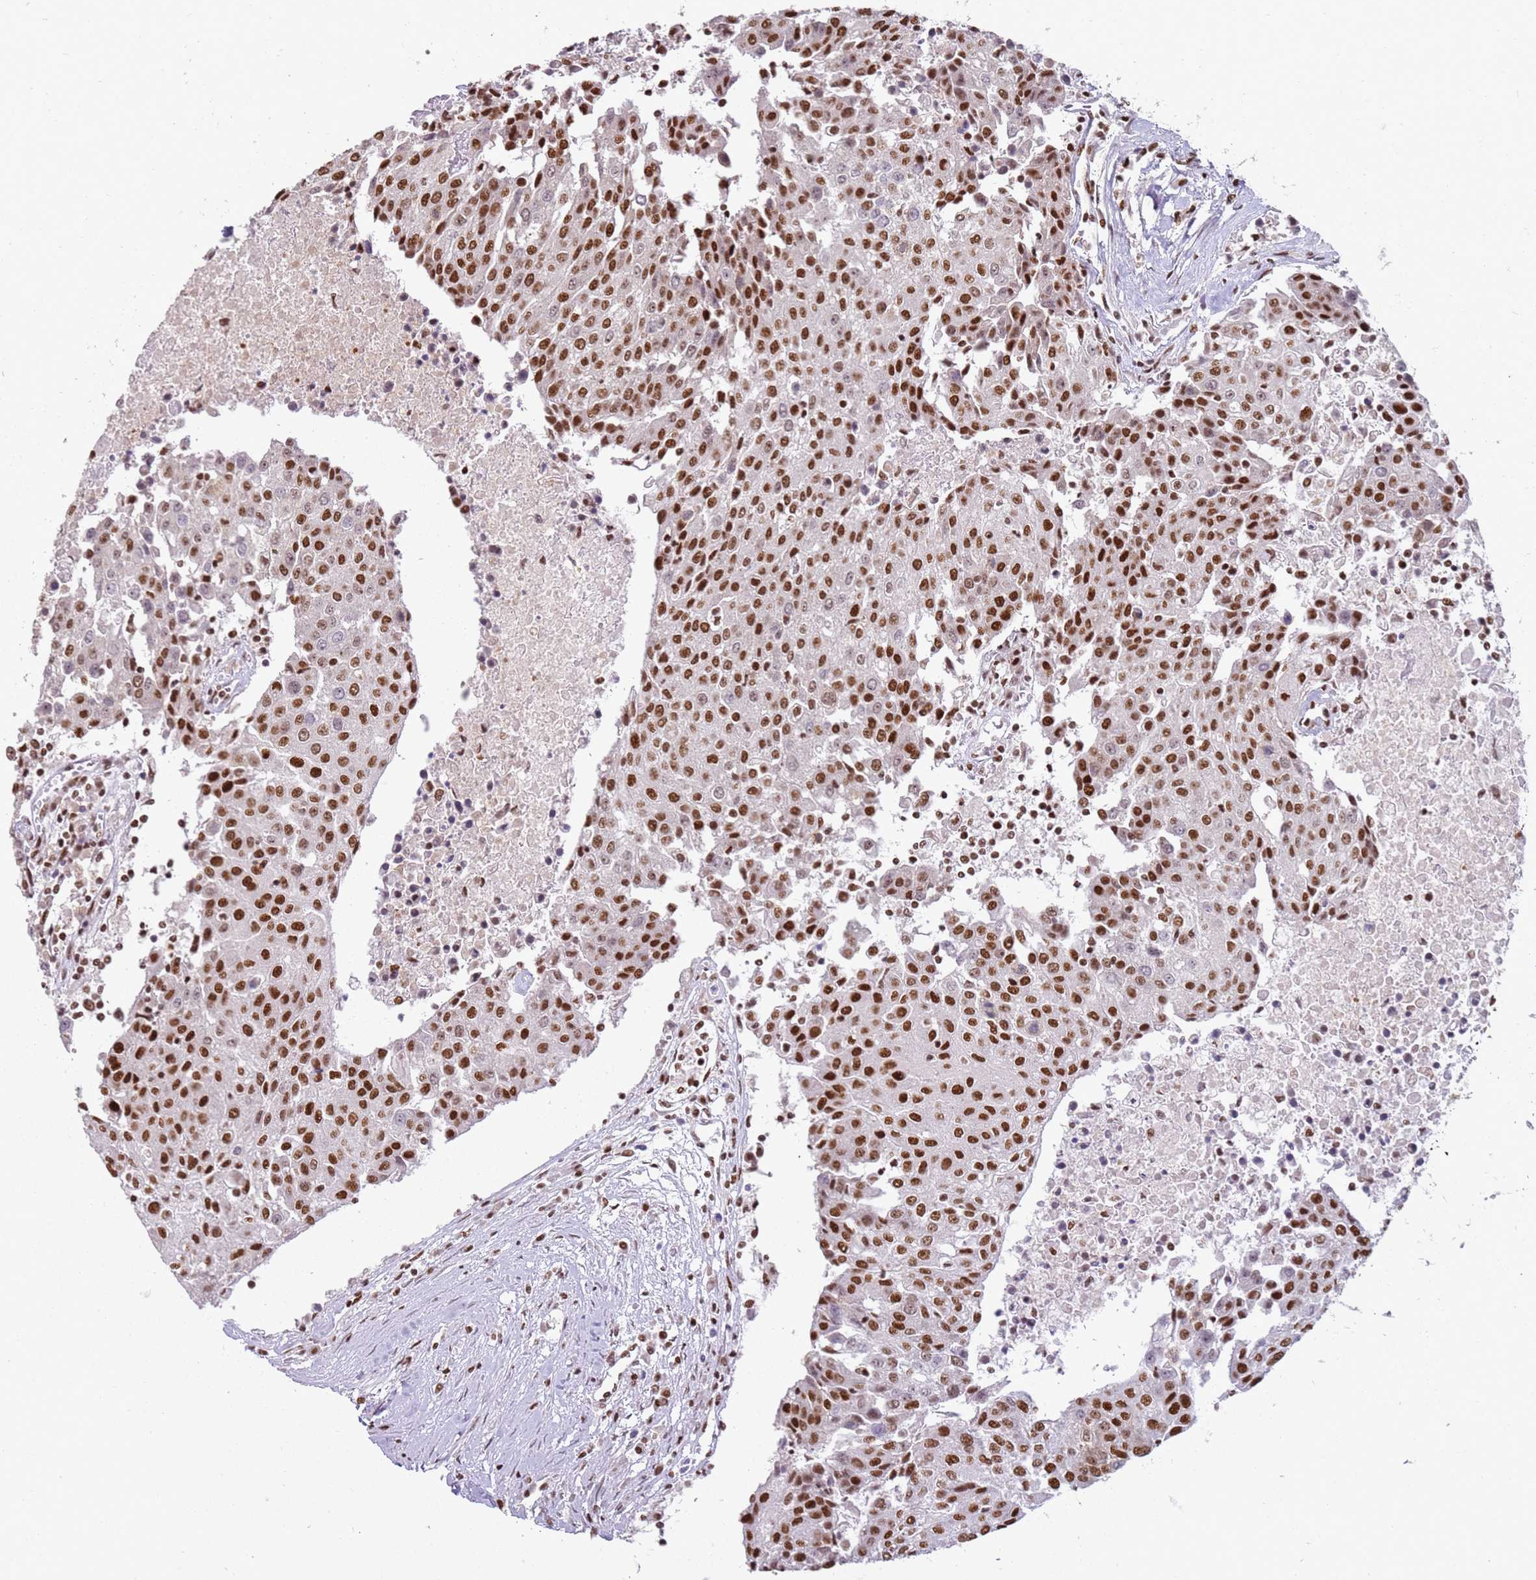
{"staining": {"intensity": "moderate", "quantity": ">75%", "location": "nuclear"}, "tissue": "urothelial cancer", "cell_type": "Tumor cells", "image_type": "cancer", "snomed": [{"axis": "morphology", "description": "Urothelial carcinoma, High grade"}, {"axis": "topography", "description": "Urinary bladder"}], "caption": "Urothelial cancer was stained to show a protein in brown. There is medium levels of moderate nuclear expression in approximately >75% of tumor cells.", "gene": "TENT4A", "patient": {"sex": "female", "age": 85}}